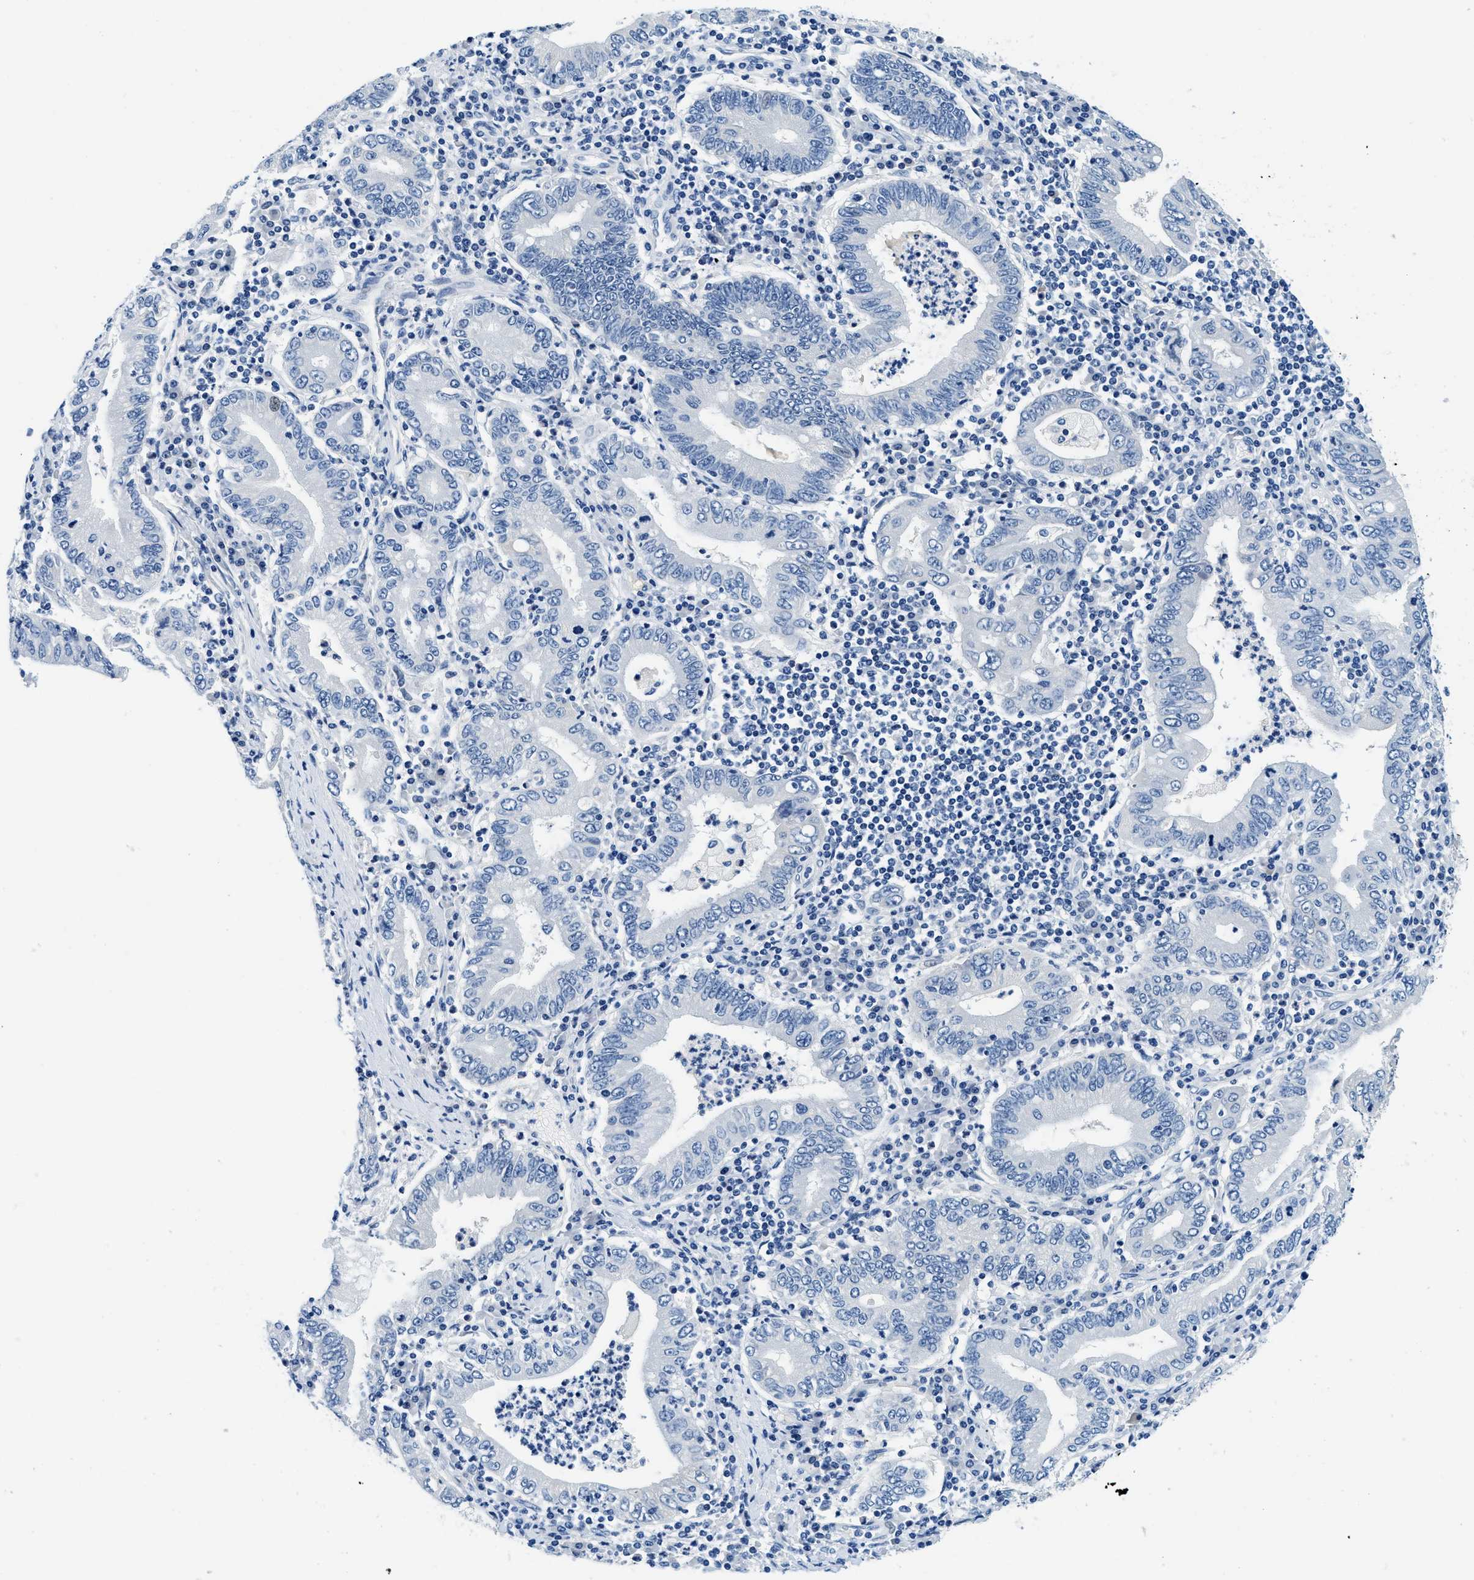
{"staining": {"intensity": "negative", "quantity": "none", "location": "none"}, "tissue": "stomach cancer", "cell_type": "Tumor cells", "image_type": "cancer", "snomed": [{"axis": "morphology", "description": "Normal tissue, NOS"}, {"axis": "morphology", "description": "Adenocarcinoma, NOS"}, {"axis": "topography", "description": "Esophagus"}, {"axis": "topography", "description": "Stomach, upper"}, {"axis": "topography", "description": "Peripheral nerve tissue"}], "caption": "The image shows no staining of tumor cells in stomach adenocarcinoma.", "gene": "GSTM3", "patient": {"sex": "male", "age": 62}}